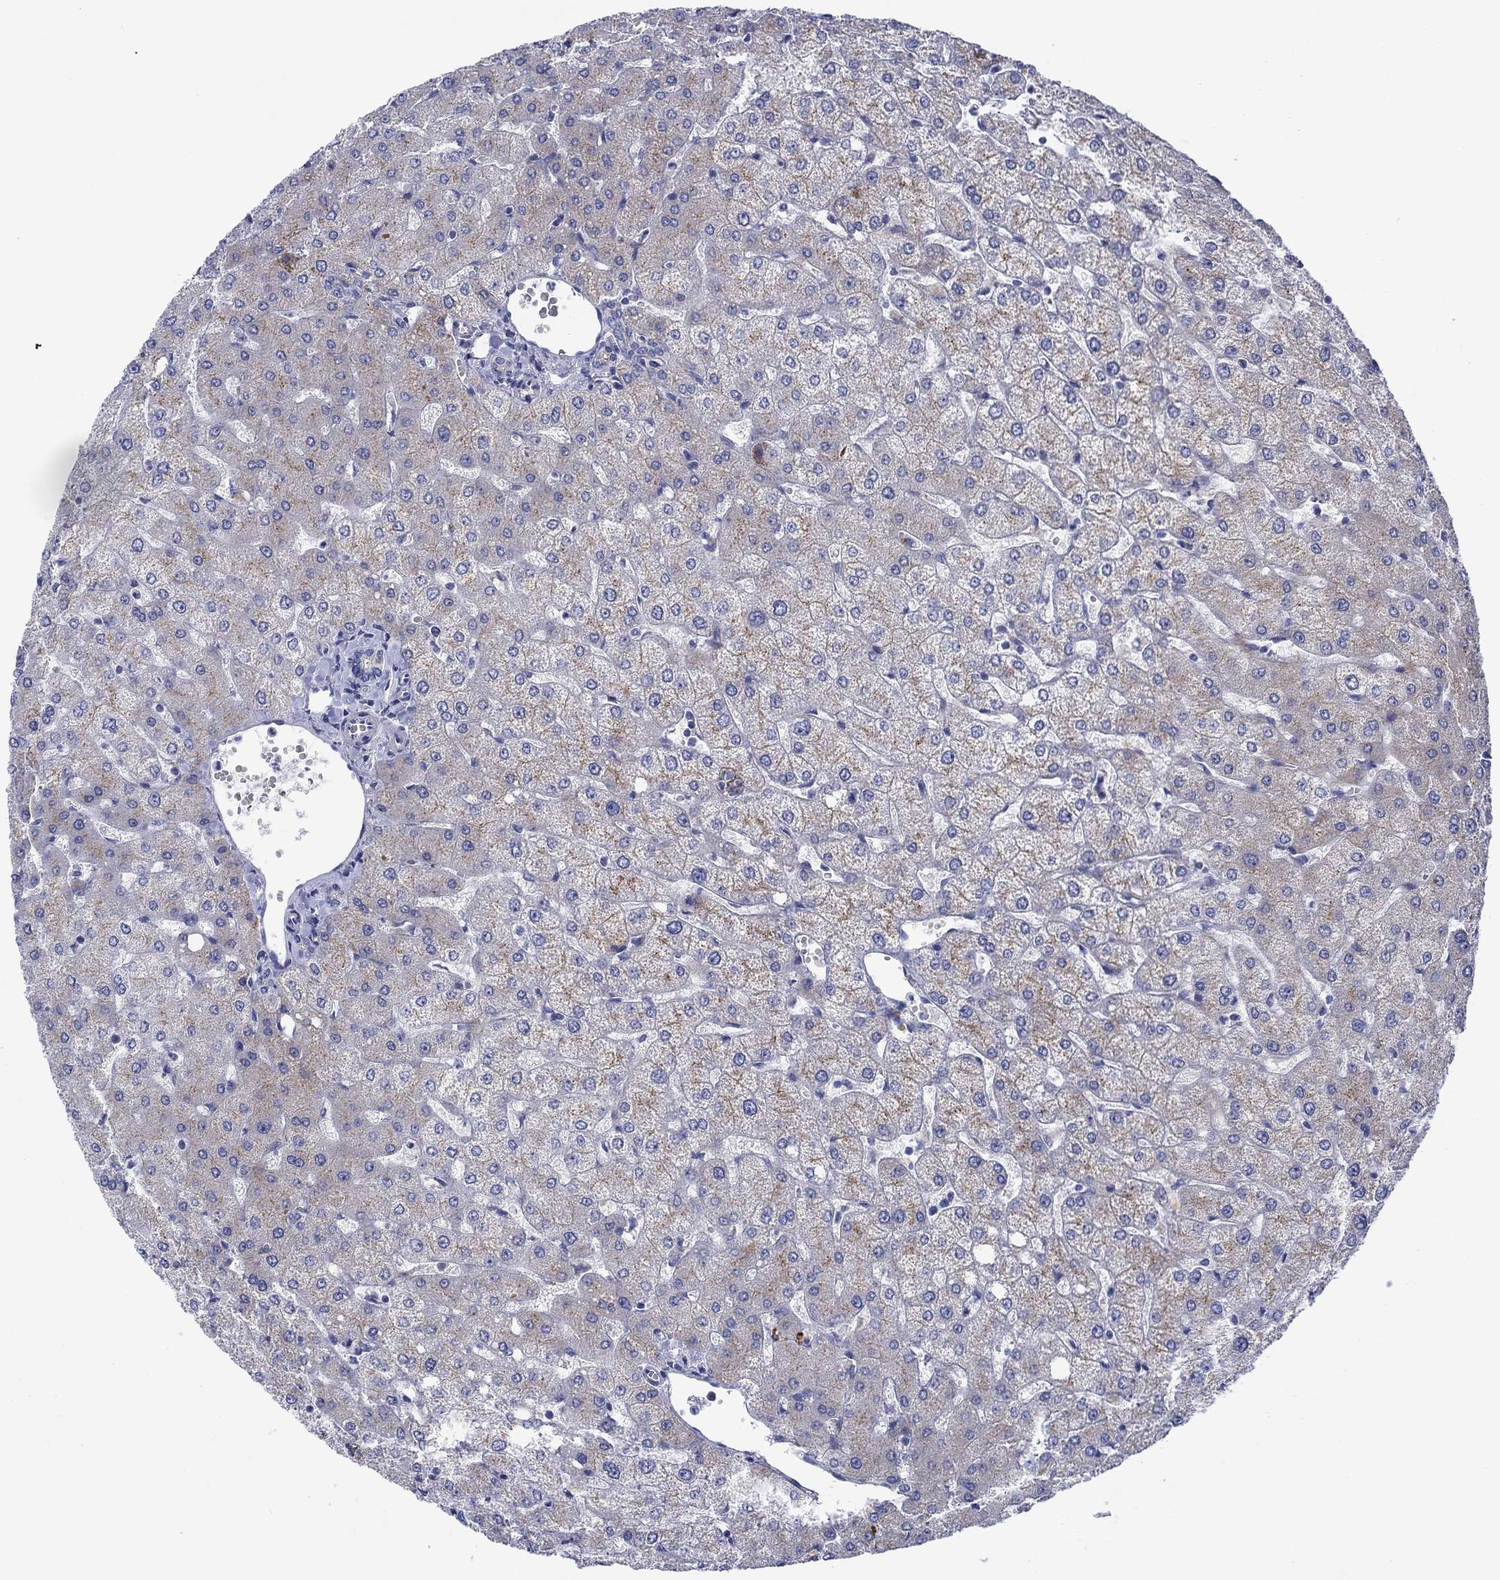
{"staining": {"intensity": "negative", "quantity": "none", "location": "none"}, "tissue": "liver", "cell_type": "Cholangiocytes", "image_type": "normal", "snomed": [{"axis": "morphology", "description": "Normal tissue, NOS"}, {"axis": "topography", "description": "Liver"}], "caption": "Image shows no protein positivity in cholangiocytes of unremarkable liver.", "gene": "SVEP1", "patient": {"sex": "female", "age": 54}}